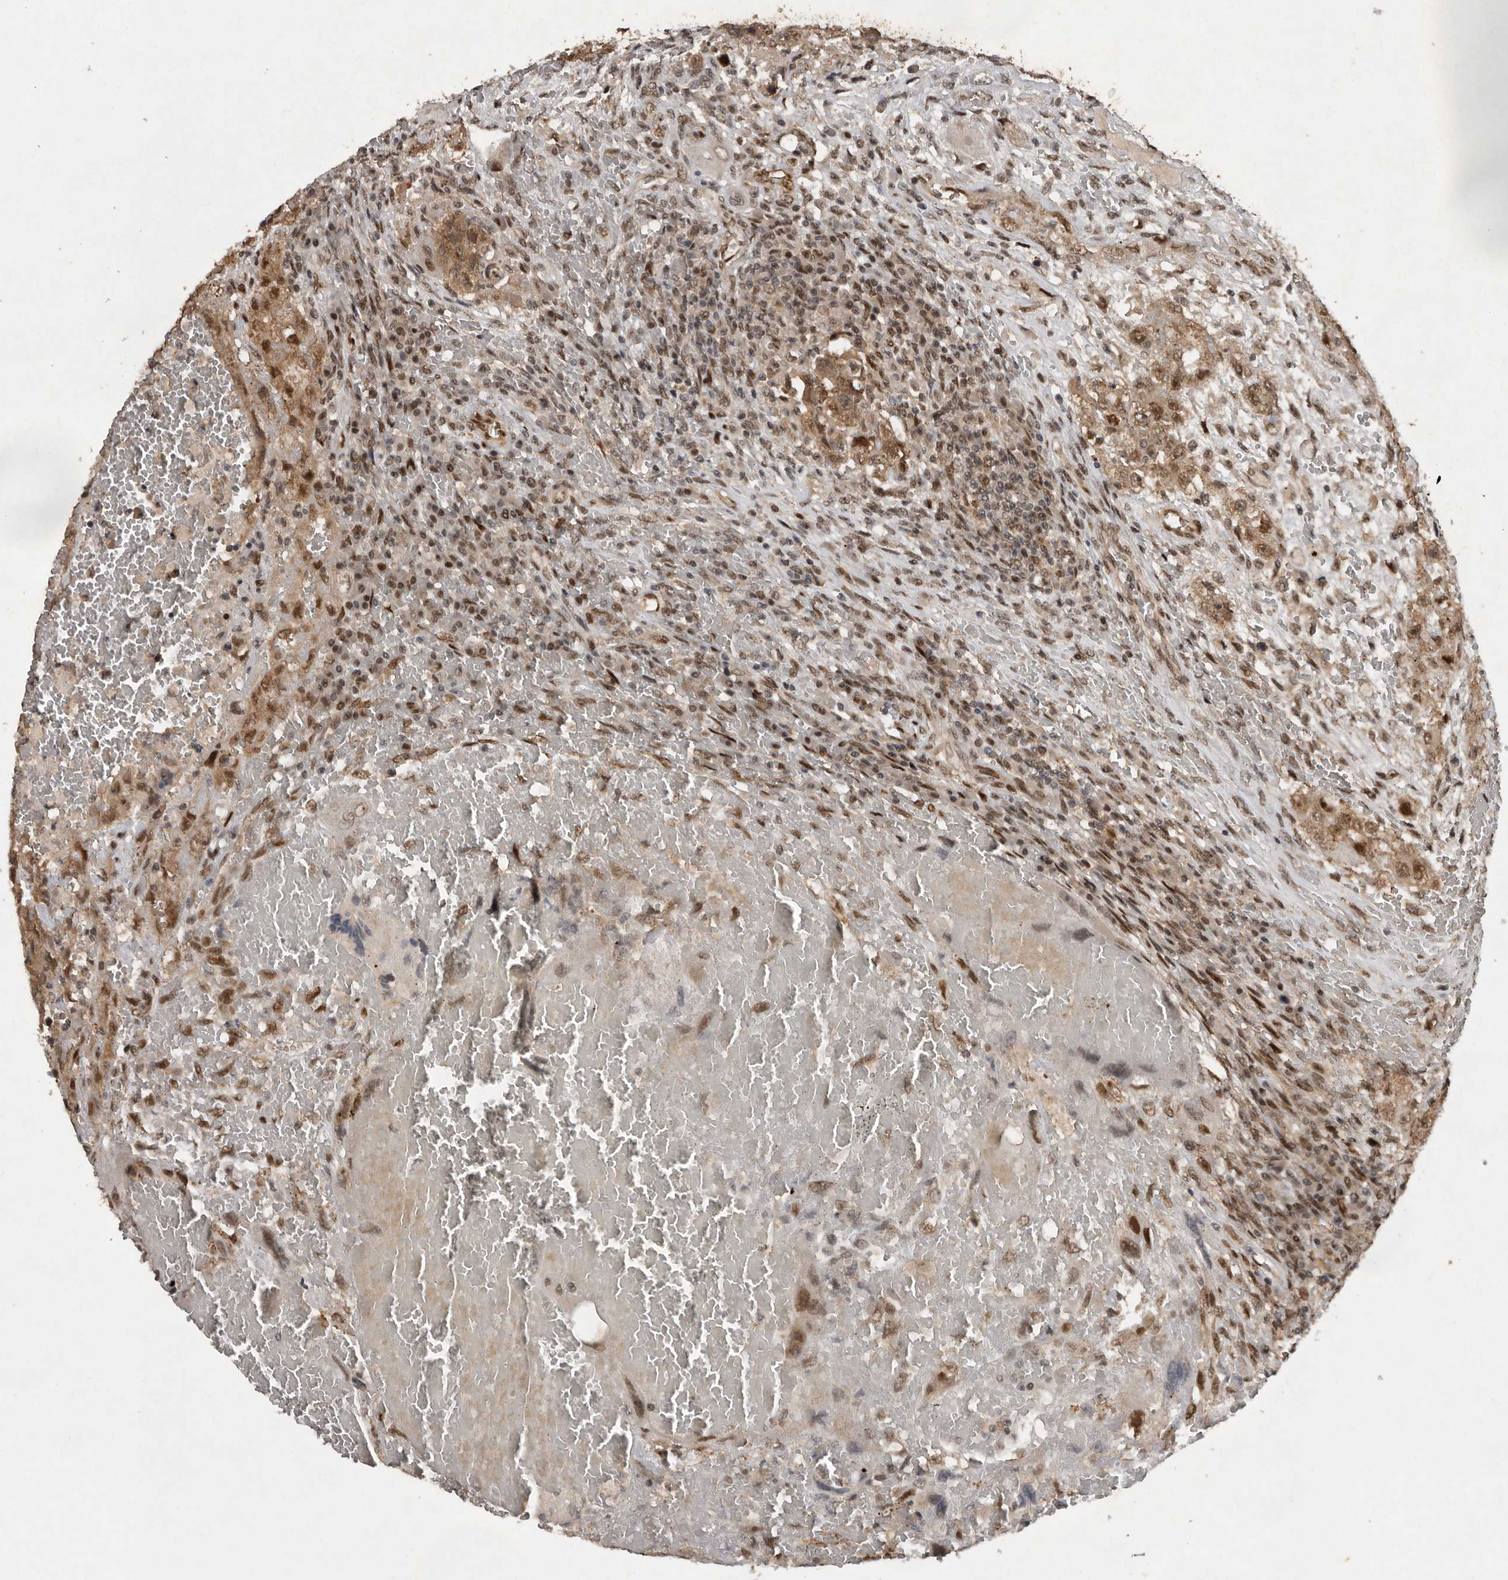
{"staining": {"intensity": "moderate", "quantity": ">75%", "location": "cytoplasmic/membranous,nuclear"}, "tissue": "testis cancer", "cell_type": "Tumor cells", "image_type": "cancer", "snomed": [{"axis": "morphology", "description": "Carcinoma, Embryonal, NOS"}, {"axis": "topography", "description": "Testis"}], "caption": "Approximately >75% of tumor cells in testis embryonal carcinoma demonstrate moderate cytoplasmic/membranous and nuclear protein staining as visualized by brown immunohistochemical staining.", "gene": "CDC27", "patient": {"sex": "male", "age": 26}}